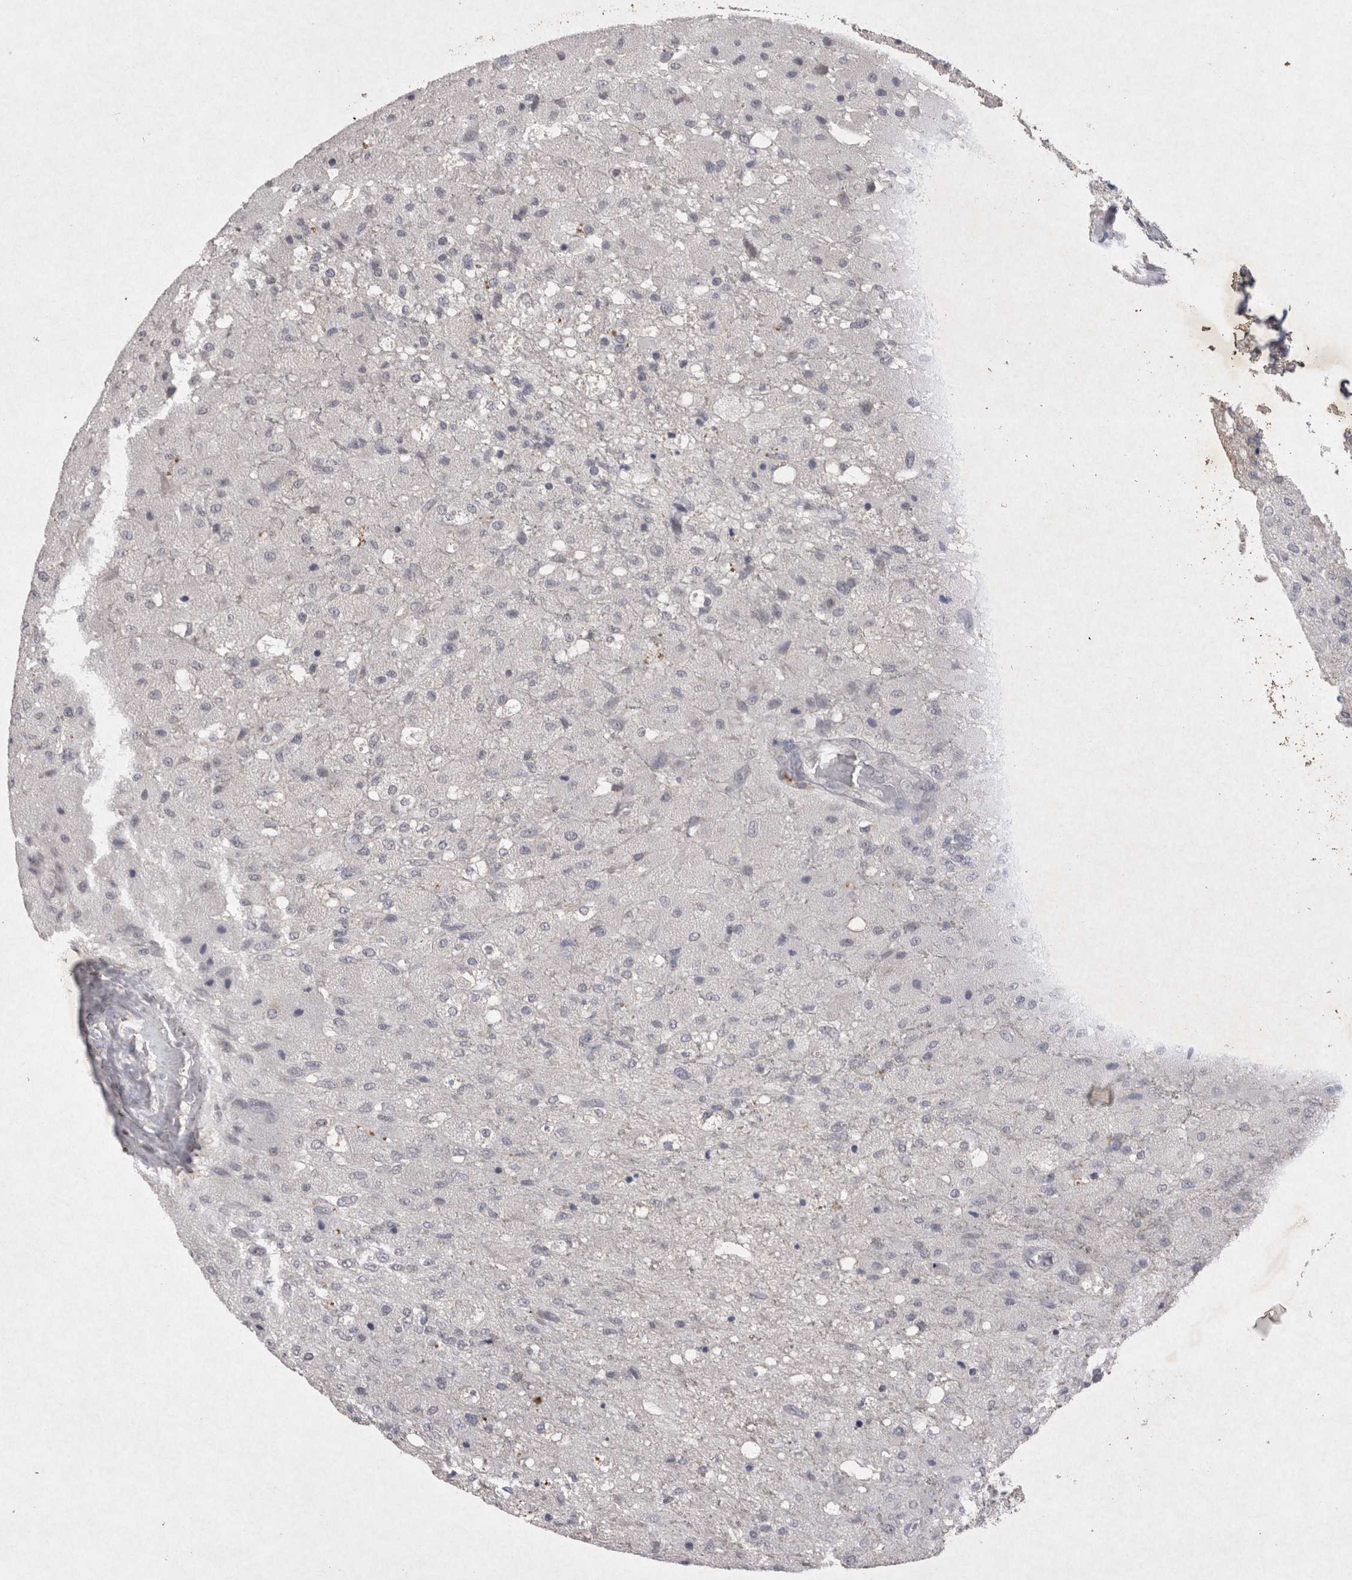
{"staining": {"intensity": "negative", "quantity": "none", "location": "none"}, "tissue": "glioma", "cell_type": "Tumor cells", "image_type": "cancer", "snomed": [{"axis": "morphology", "description": "Normal tissue, NOS"}, {"axis": "morphology", "description": "Glioma, malignant, High grade"}, {"axis": "topography", "description": "Cerebral cortex"}], "caption": "IHC of human high-grade glioma (malignant) shows no staining in tumor cells. Brightfield microscopy of immunohistochemistry (IHC) stained with DAB (3,3'-diaminobenzidine) (brown) and hematoxylin (blue), captured at high magnification.", "gene": "LYVE1", "patient": {"sex": "male", "age": 77}}